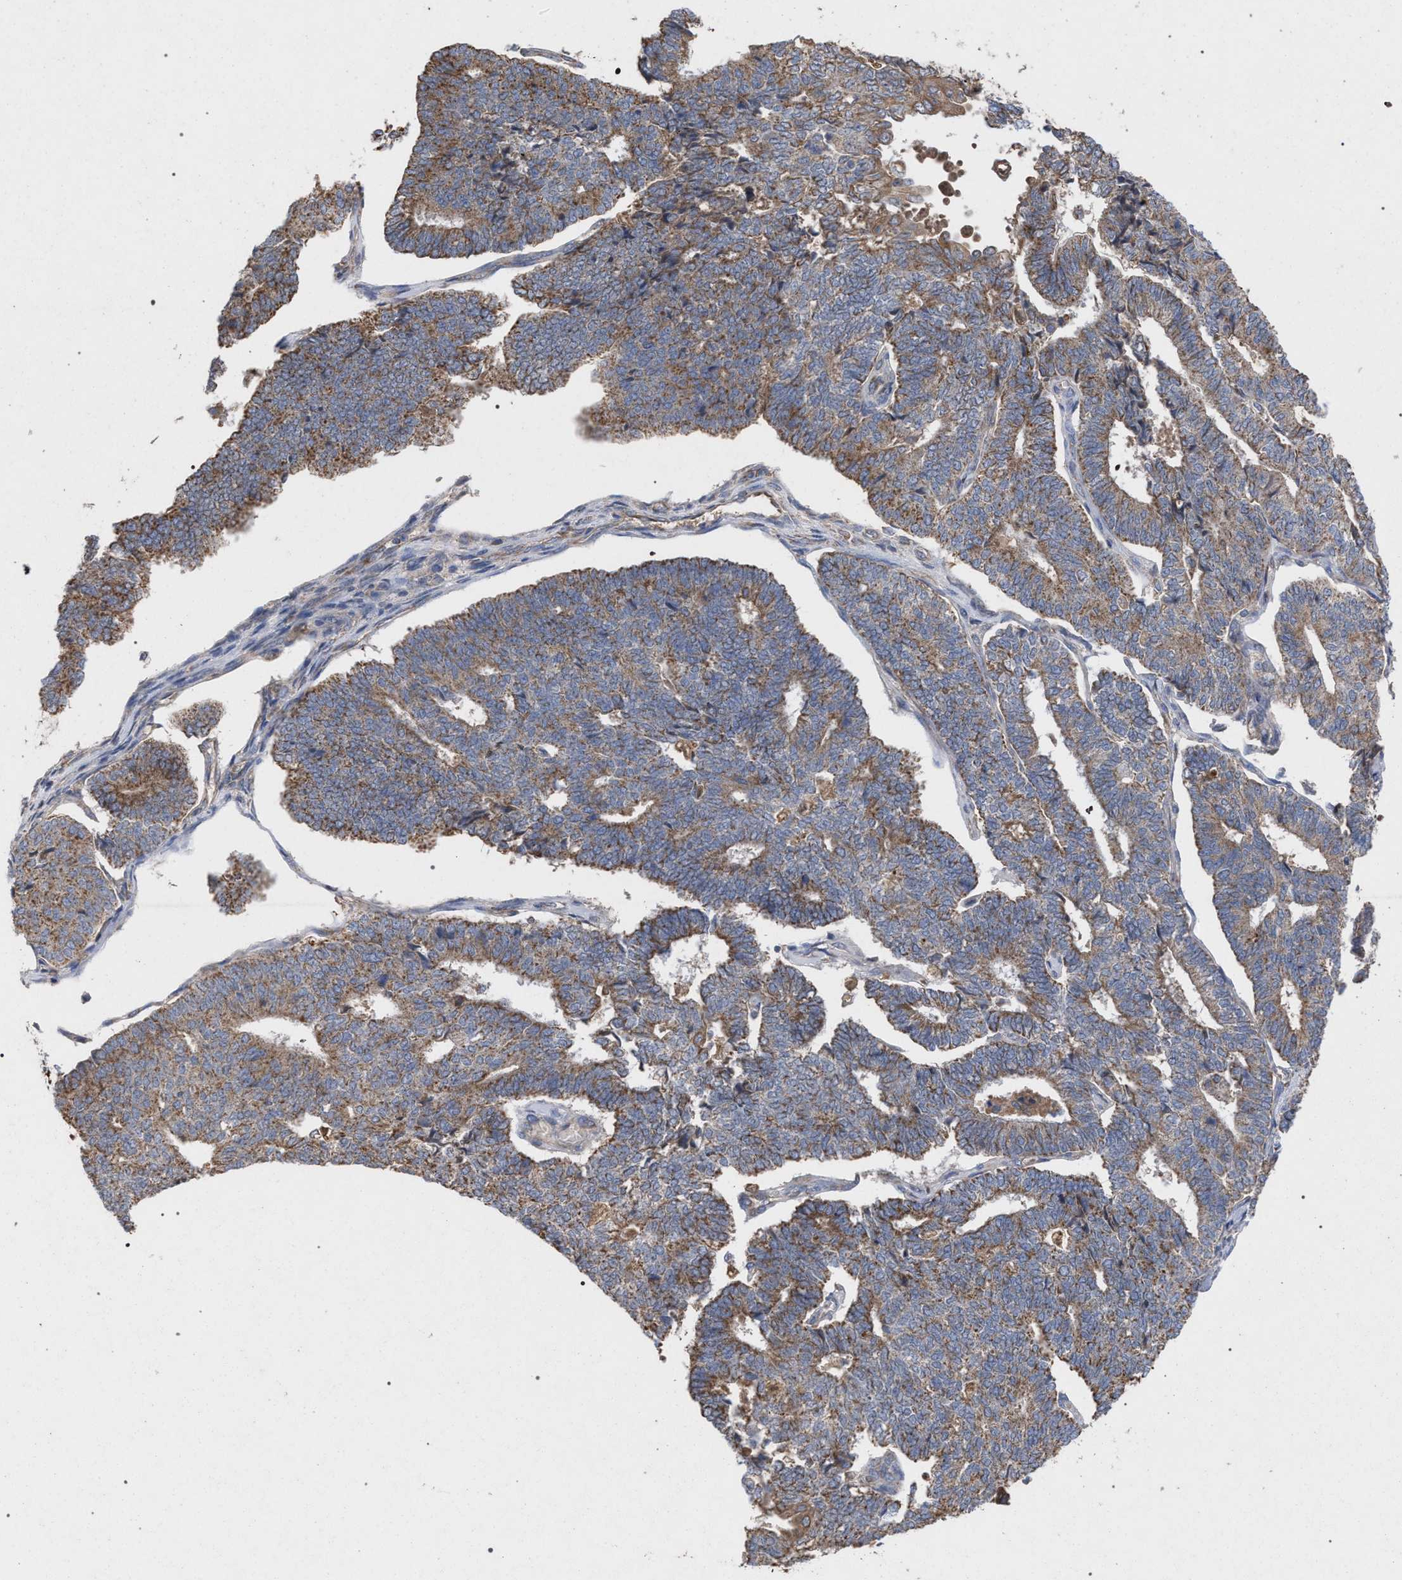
{"staining": {"intensity": "moderate", "quantity": ">75%", "location": "cytoplasmic/membranous"}, "tissue": "endometrial cancer", "cell_type": "Tumor cells", "image_type": "cancer", "snomed": [{"axis": "morphology", "description": "Adenocarcinoma, NOS"}, {"axis": "topography", "description": "Endometrium"}], "caption": "IHC image of neoplastic tissue: adenocarcinoma (endometrial) stained using IHC shows medium levels of moderate protein expression localized specifically in the cytoplasmic/membranous of tumor cells, appearing as a cytoplasmic/membranous brown color.", "gene": "BCL2L12", "patient": {"sex": "female", "age": 70}}